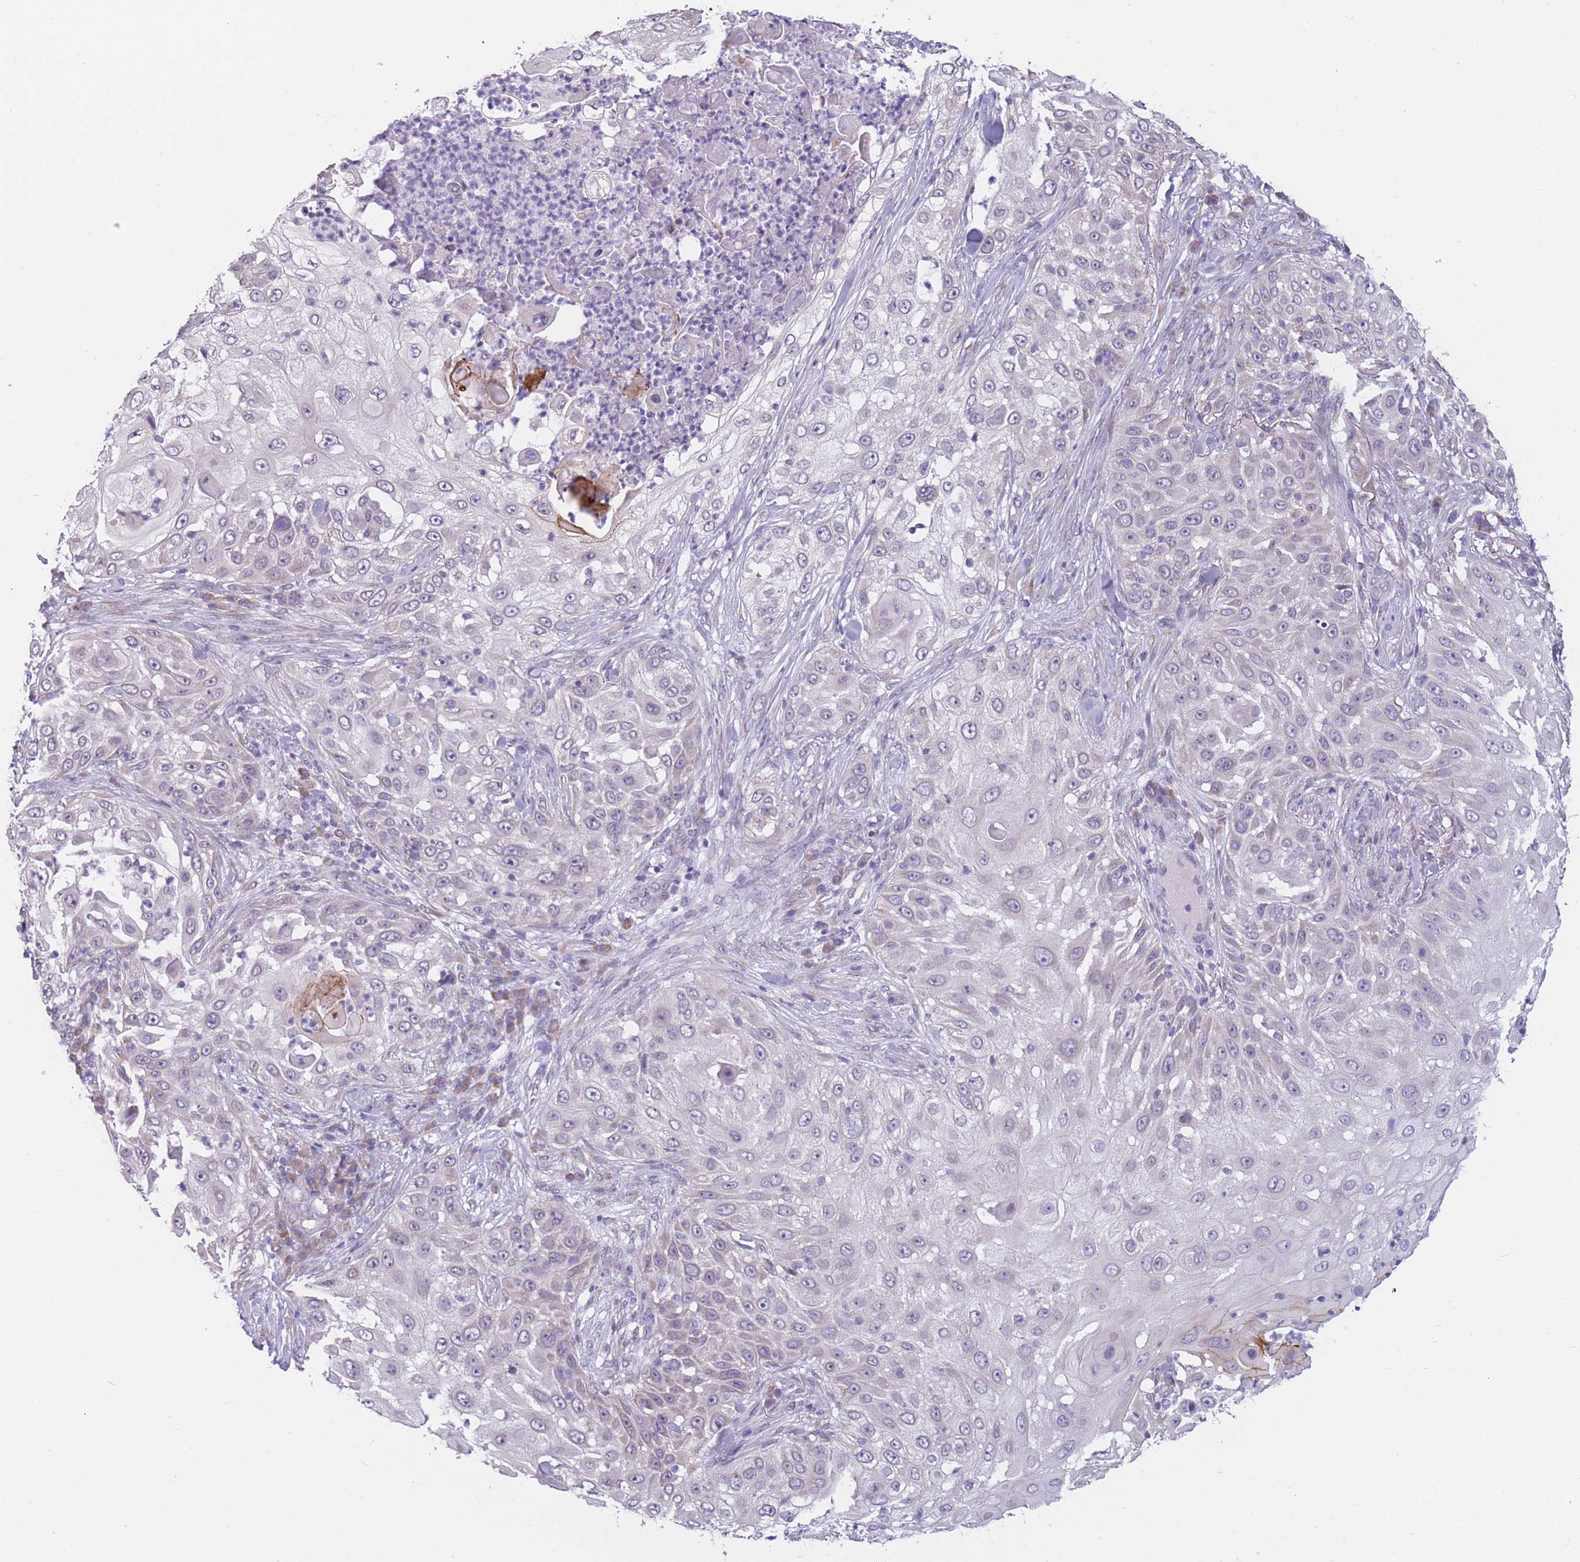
{"staining": {"intensity": "negative", "quantity": "none", "location": "none"}, "tissue": "skin cancer", "cell_type": "Tumor cells", "image_type": "cancer", "snomed": [{"axis": "morphology", "description": "Squamous cell carcinoma, NOS"}, {"axis": "topography", "description": "Skin"}], "caption": "Squamous cell carcinoma (skin) stained for a protein using immunohistochemistry (IHC) displays no staining tumor cells.", "gene": "COL27A1", "patient": {"sex": "female", "age": 44}}